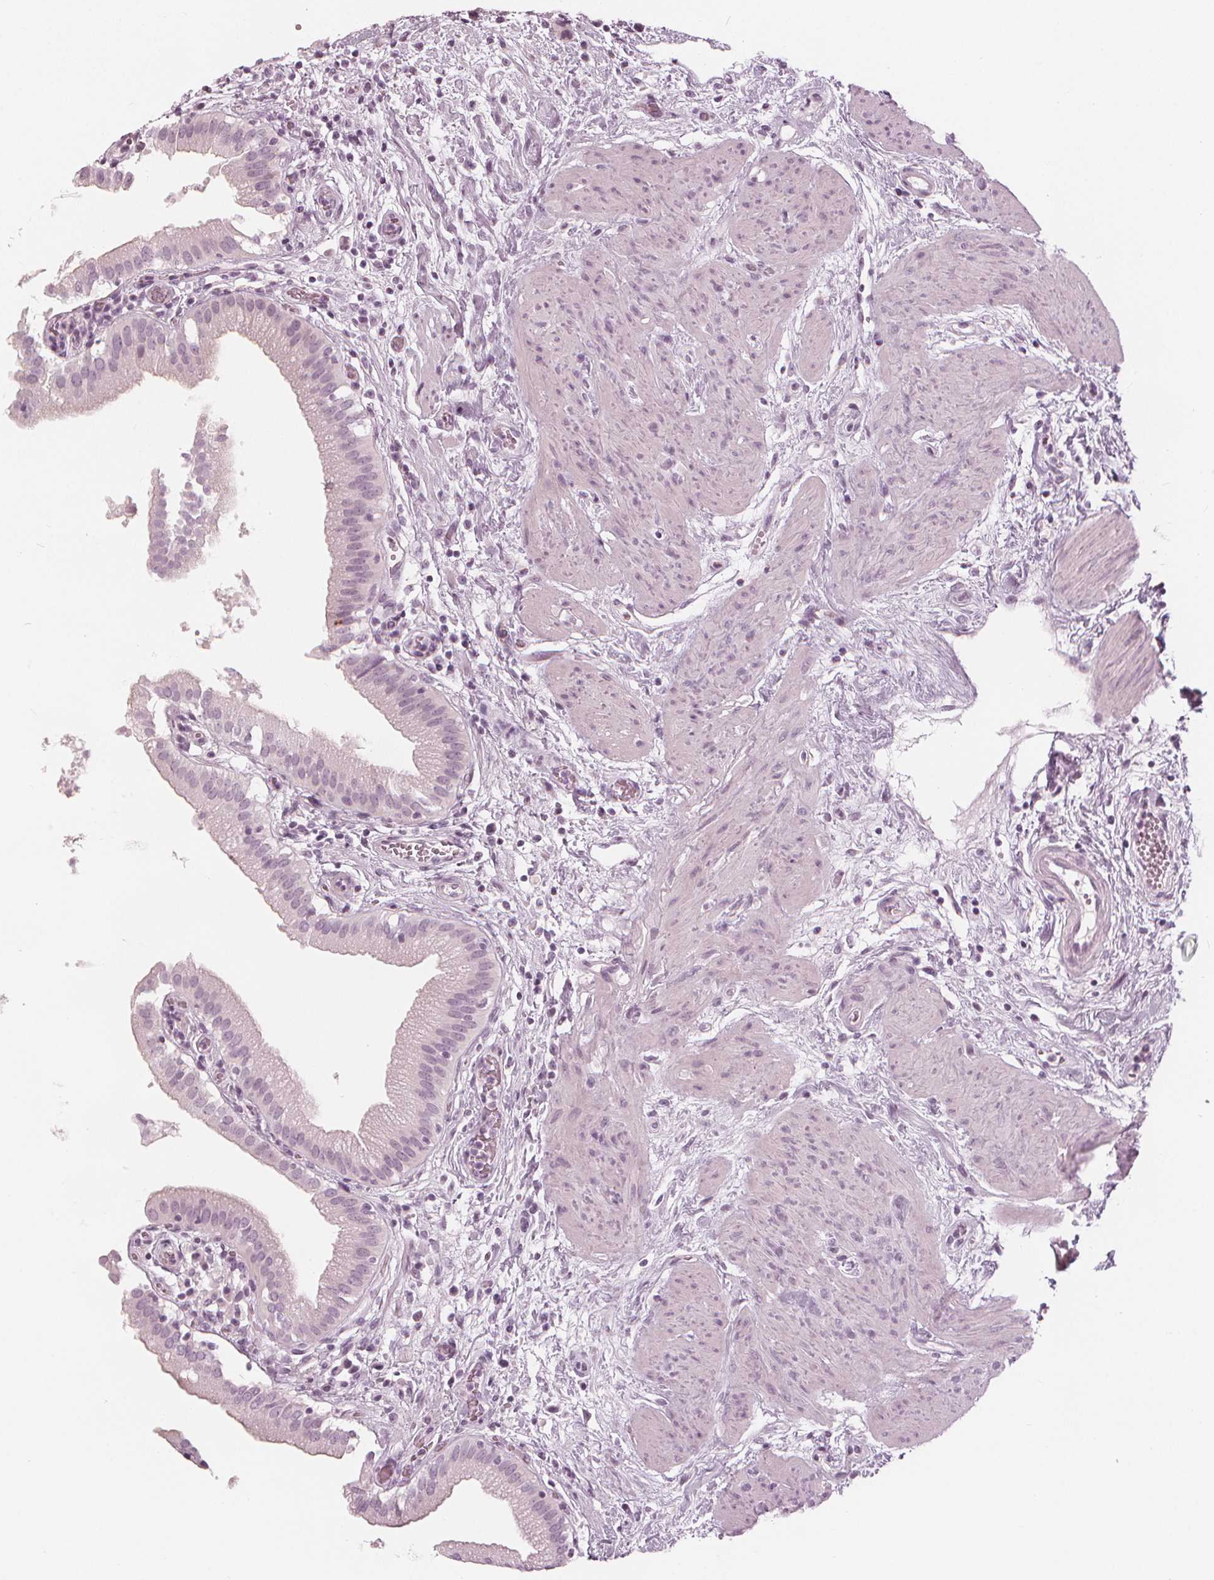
{"staining": {"intensity": "negative", "quantity": "none", "location": "none"}, "tissue": "gallbladder", "cell_type": "Glandular cells", "image_type": "normal", "snomed": [{"axis": "morphology", "description": "Normal tissue, NOS"}, {"axis": "topography", "description": "Gallbladder"}], "caption": "Glandular cells are negative for brown protein staining in unremarkable gallbladder. (Immunohistochemistry, brightfield microscopy, high magnification).", "gene": "PAEP", "patient": {"sex": "female", "age": 65}}